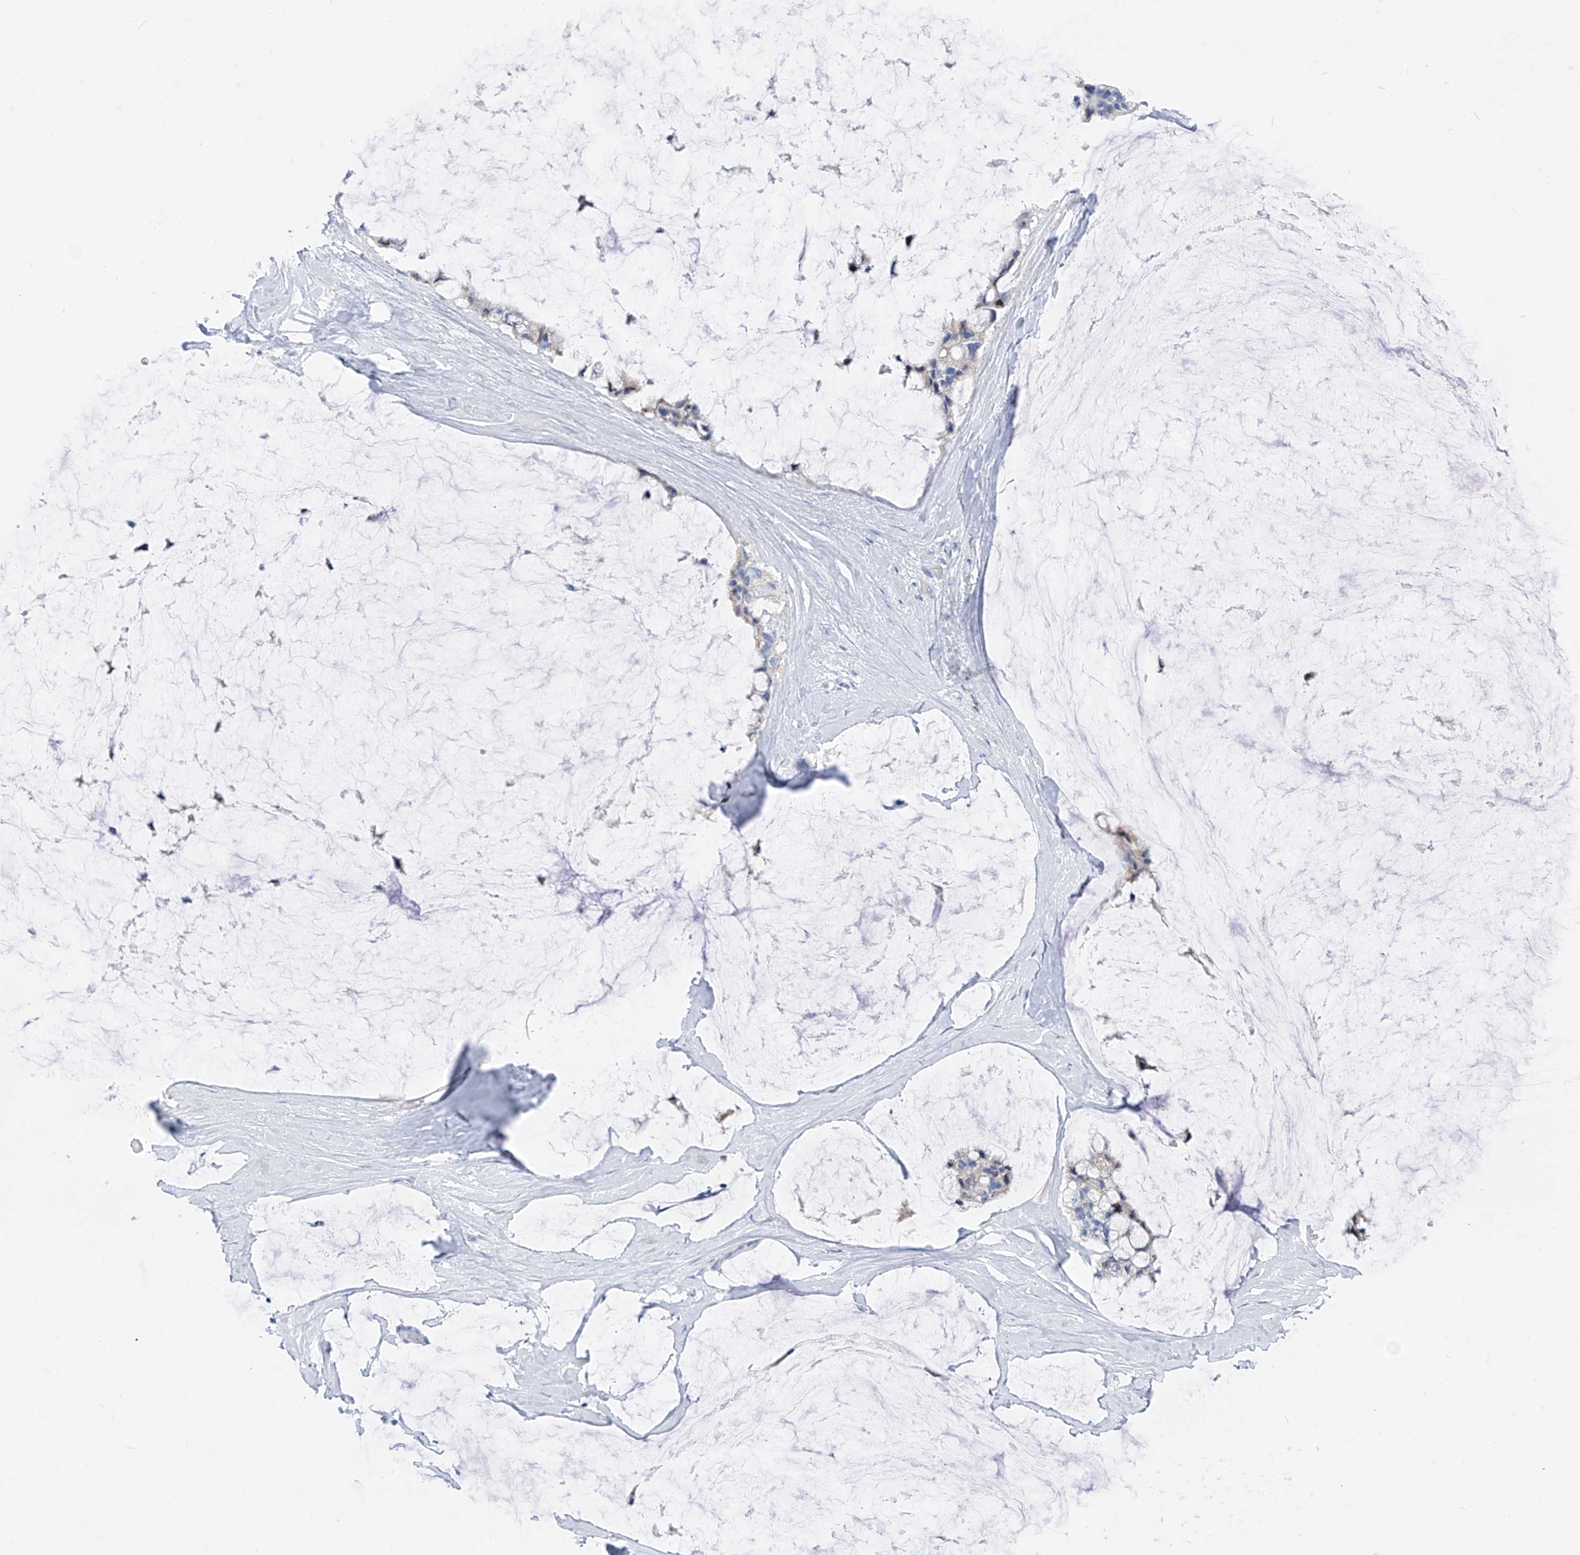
{"staining": {"intensity": "negative", "quantity": "none", "location": "none"}, "tissue": "ovarian cancer", "cell_type": "Tumor cells", "image_type": "cancer", "snomed": [{"axis": "morphology", "description": "Cystadenocarcinoma, mucinous, NOS"}, {"axis": "topography", "description": "Ovary"}], "caption": "Ovarian cancer stained for a protein using immunohistochemistry exhibits no positivity tumor cells.", "gene": "FRS3", "patient": {"sex": "female", "age": 39}}